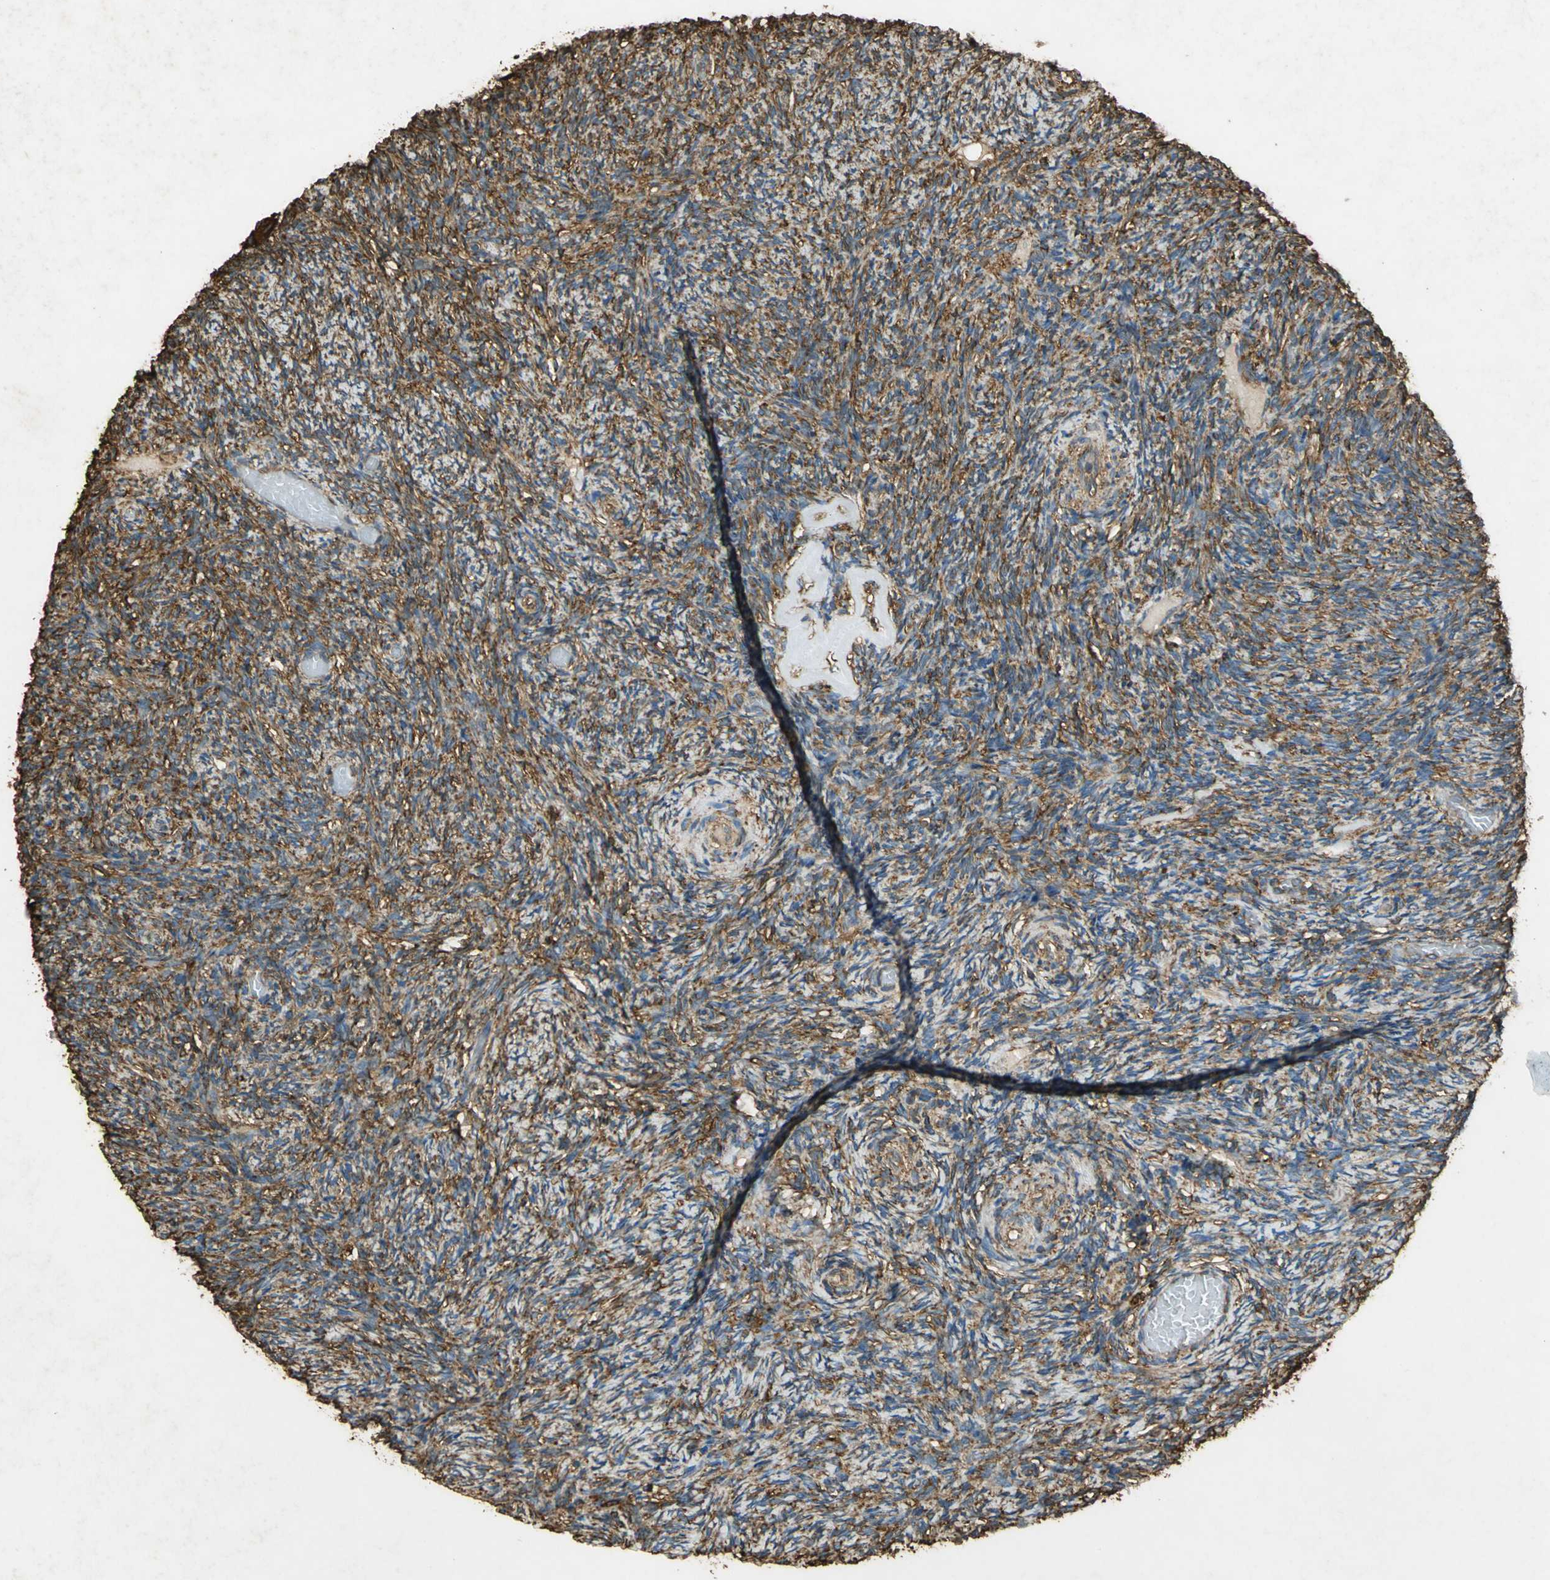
{"staining": {"intensity": "strong", "quantity": ">75%", "location": "cytoplasmic/membranous,nuclear"}, "tissue": "ovary", "cell_type": "Follicle cells", "image_type": "normal", "snomed": [{"axis": "morphology", "description": "Normal tissue, NOS"}, {"axis": "topography", "description": "Ovary"}], "caption": "A brown stain highlights strong cytoplasmic/membranous,nuclear positivity of a protein in follicle cells of benign human ovary. Ihc stains the protein in brown and the nuclei are stained blue.", "gene": "HSP90B1", "patient": {"sex": "female", "age": 60}}